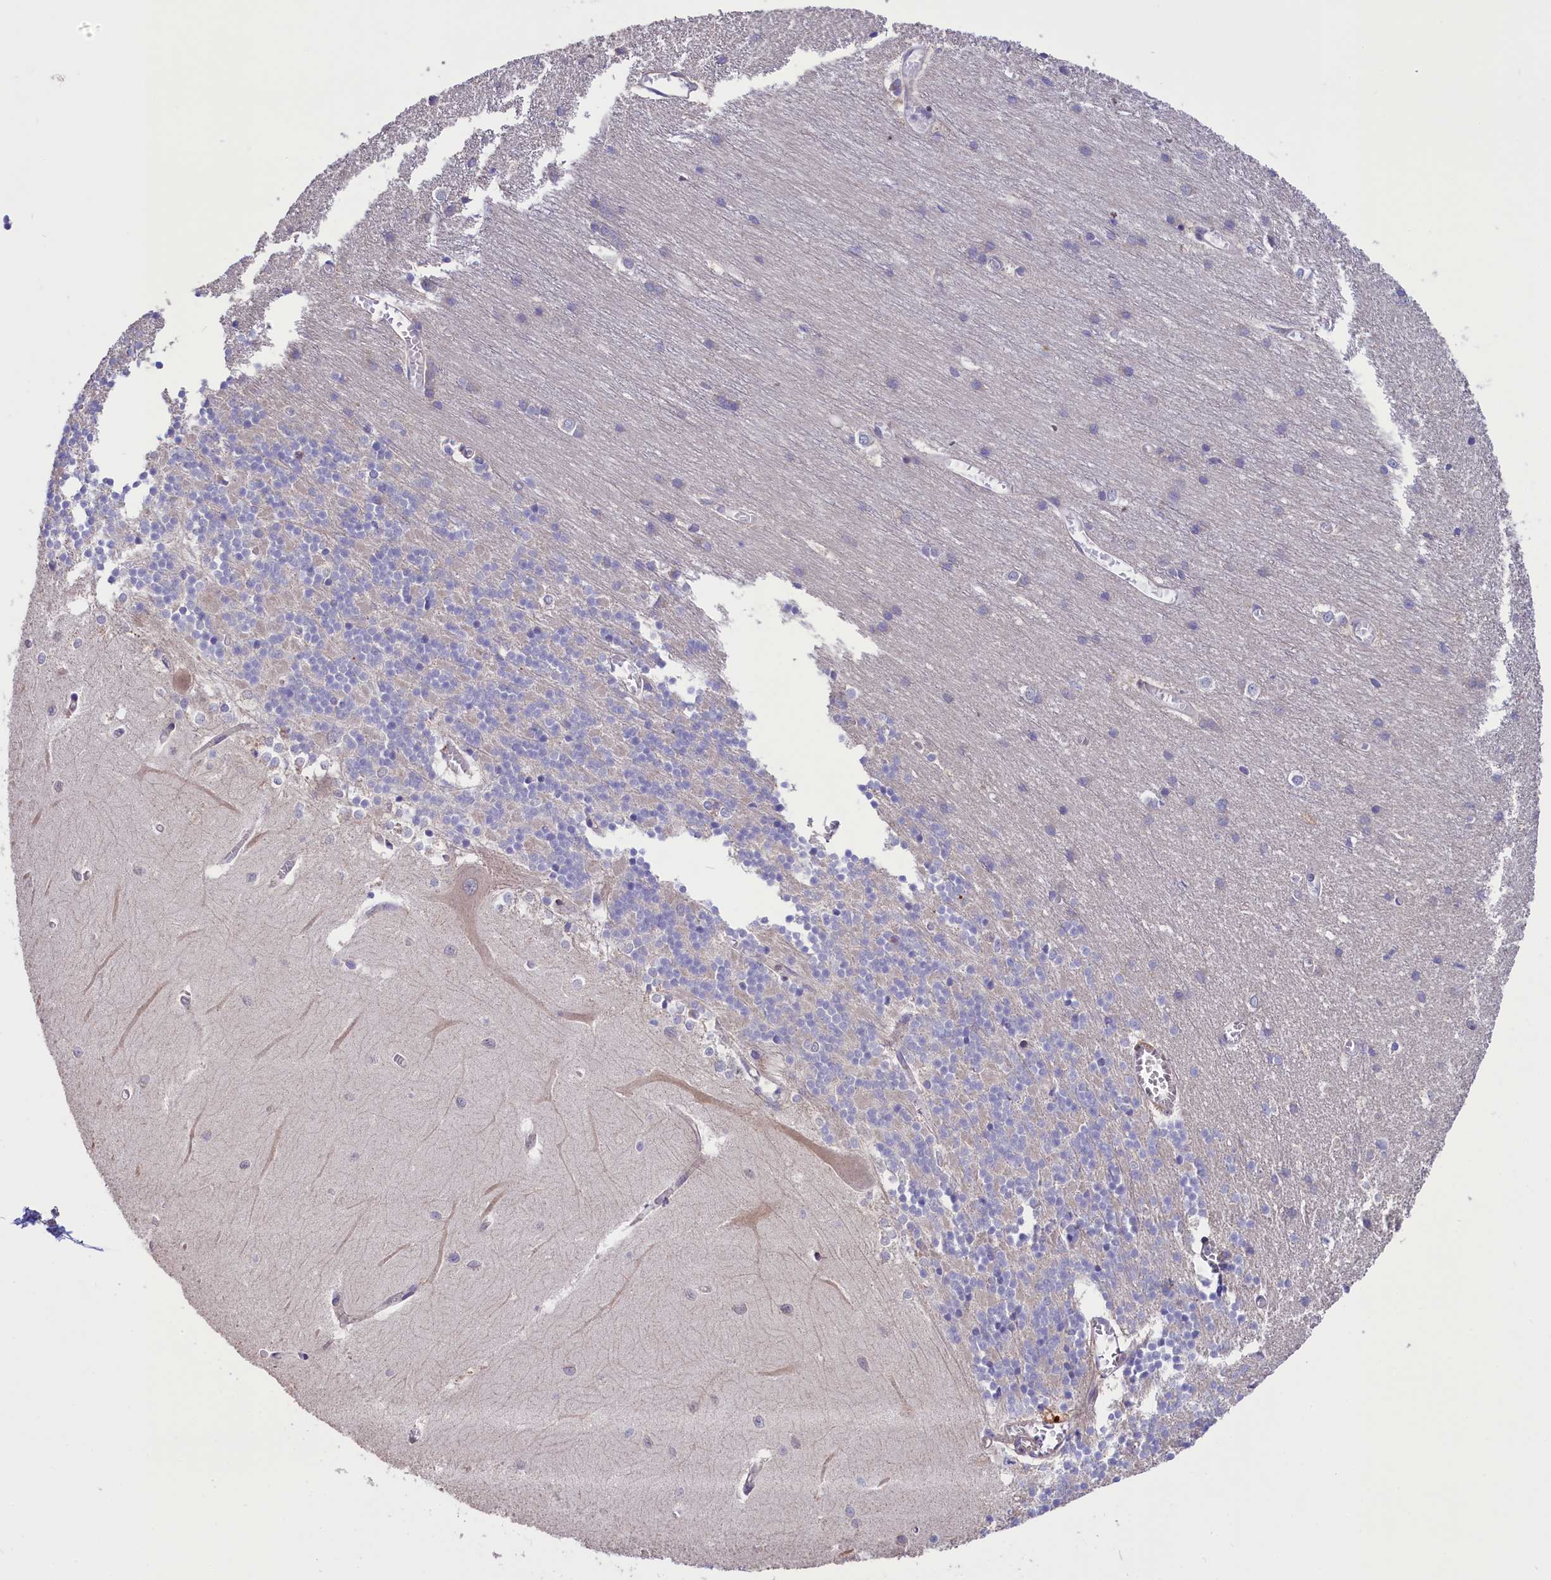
{"staining": {"intensity": "negative", "quantity": "none", "location": "none"}, "tissue": "cerebellum", "cell_type": "Cells in granular layer", "image_type": "normal", "snomed": [{"axis": "morphology", "description": "Normal tissue, NOS"}, {"axis": "topography", "description": "Cerebellum"}], "caption": "A high-resolution photomicrograph shows immunohistochemistry staining of benign cerebellum, which demonstrates no significant positivity in cells in granular layer. Nuclei are stained in blue.", "gene": "CYP2U1", "patient": {"sex": "male", "age": 37}}